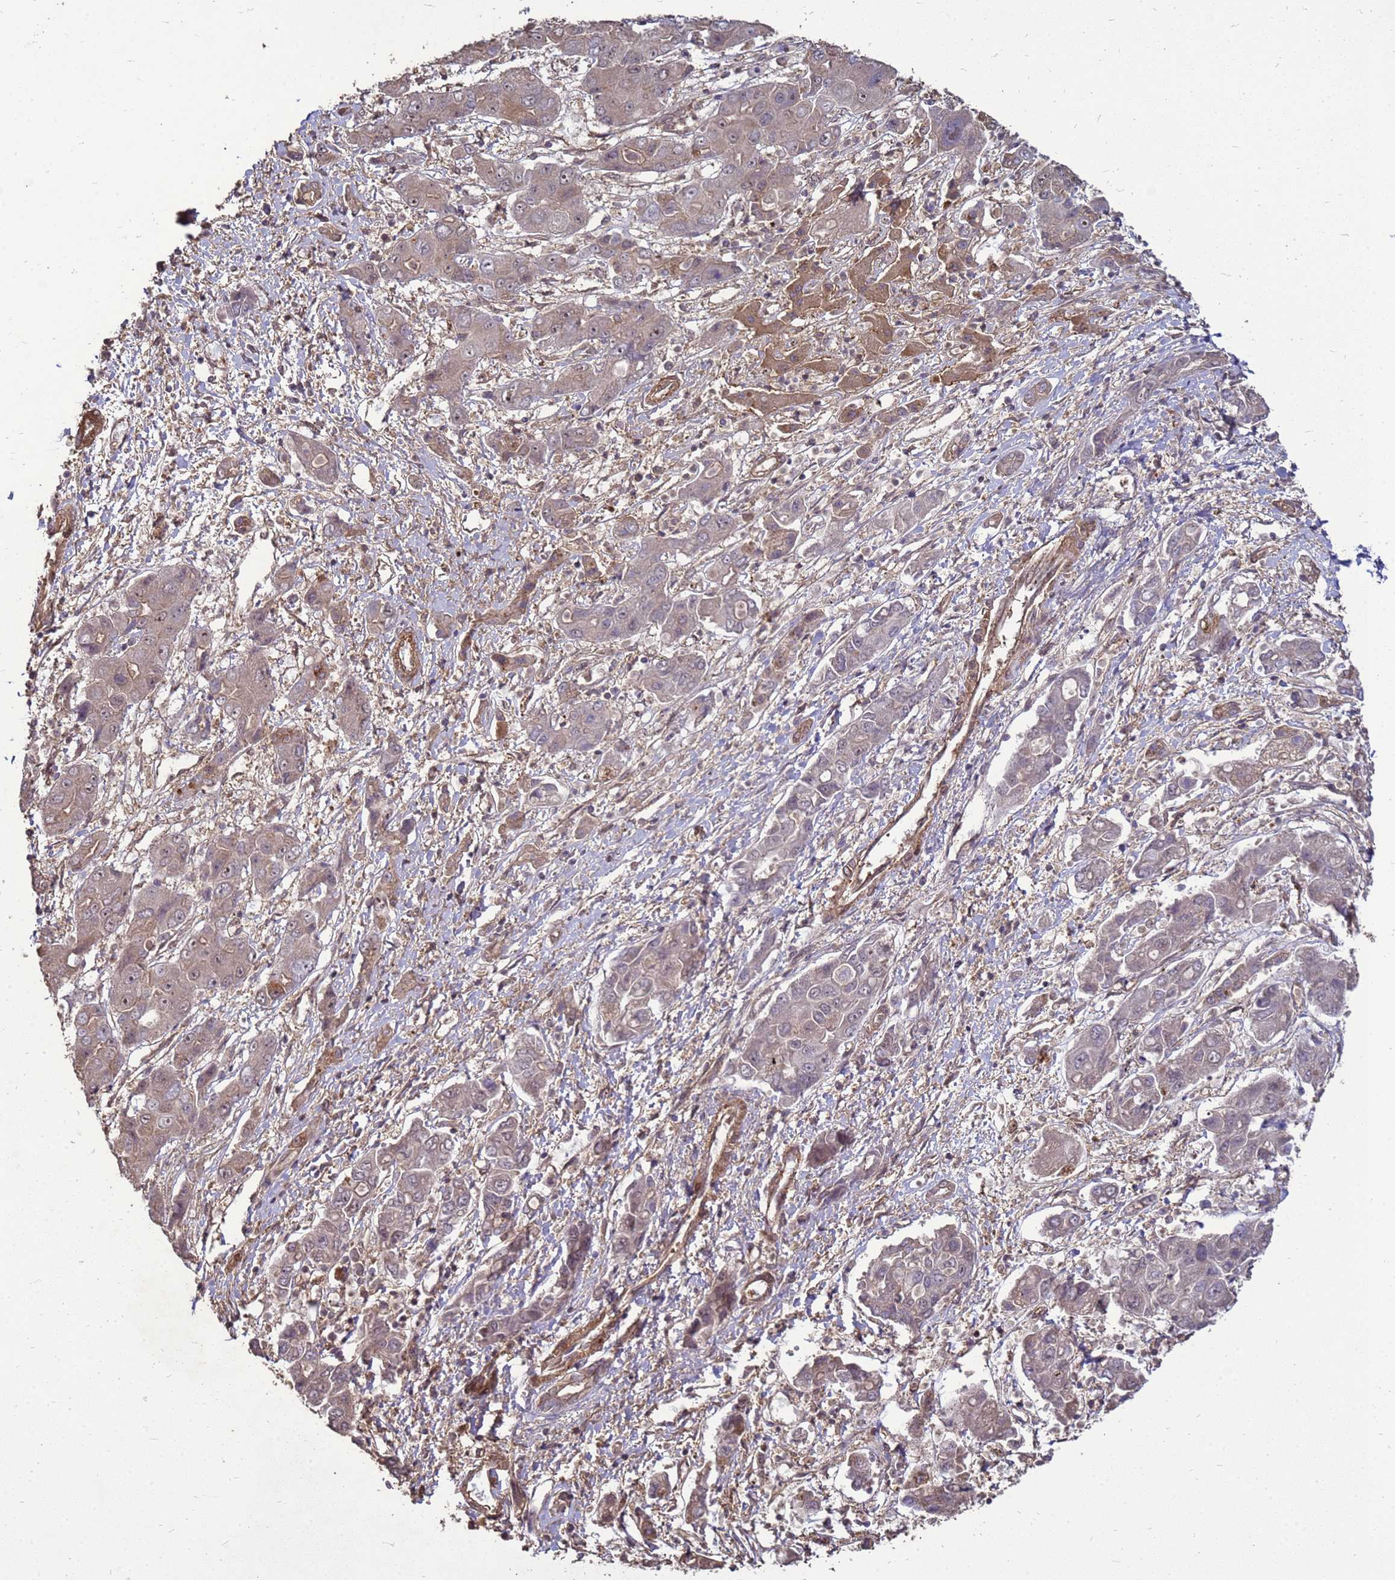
{"staining": {"intensity": "moderate", "quantity": "<25%", "location": "cytoplasmic/membranous,nuclear"}, "tissue": "liver cancer", "cell_type": "Tumor cells", "image_type": "cancer", "snomed": [{"axis": "morphology", "description": "Cholangiocarcinoma"}, {"axis": "topography", "description": "Liver"}], "caption": "About <25% of tumor cells in human cholangiocarcinoma (liver) reveal moderate cytoplasmic/membranous and nuclear protein positivity as visualized by brown immunohistochemical staining.", "gene": "CRBN", "patient": {"sex": "male", "age": 67}}